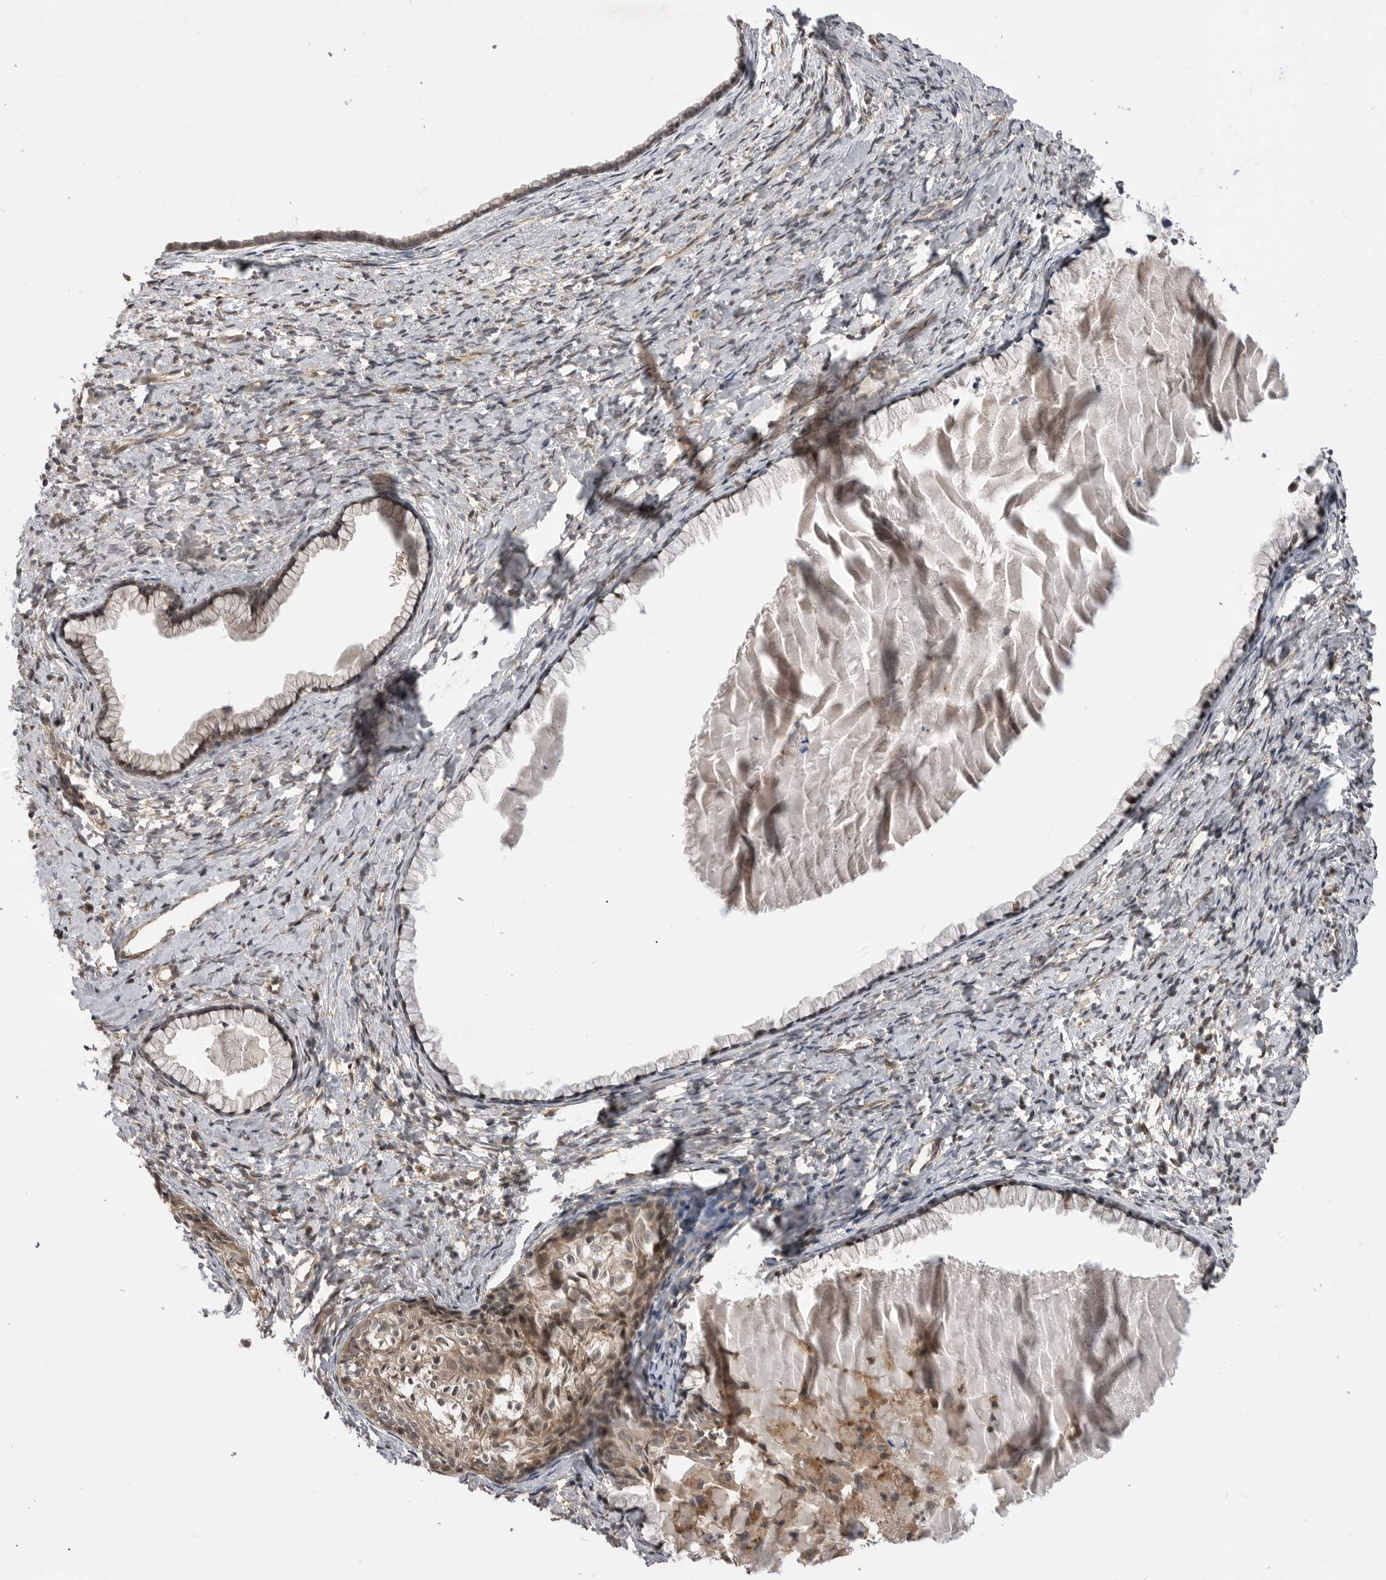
{"staining": {"intensity": "moderate", "quantity": ">75%", "location": "cytoplasmic/membranous"}, "tissue": "cervix", "cell_type": "Glandular cells", "image_type": "normal", "snomed": [{"axis": "morphology", "description": "Normal tissue, NOS"}, {"axis": "topography", "description": "Cervix"}], "caption": "An image of cervix stained for a protein exhibits moderate cytoplasmic/membranous brown staining in glandular cells. The protein of interest is stained brown, and the nuclei are stained in blue (DAB (3,3'-diaminobenzidine) IHC with brightfield microscopy, high magnification).", "gene": "TRIM56", "patient": {"sex": "female", "age": 75}}